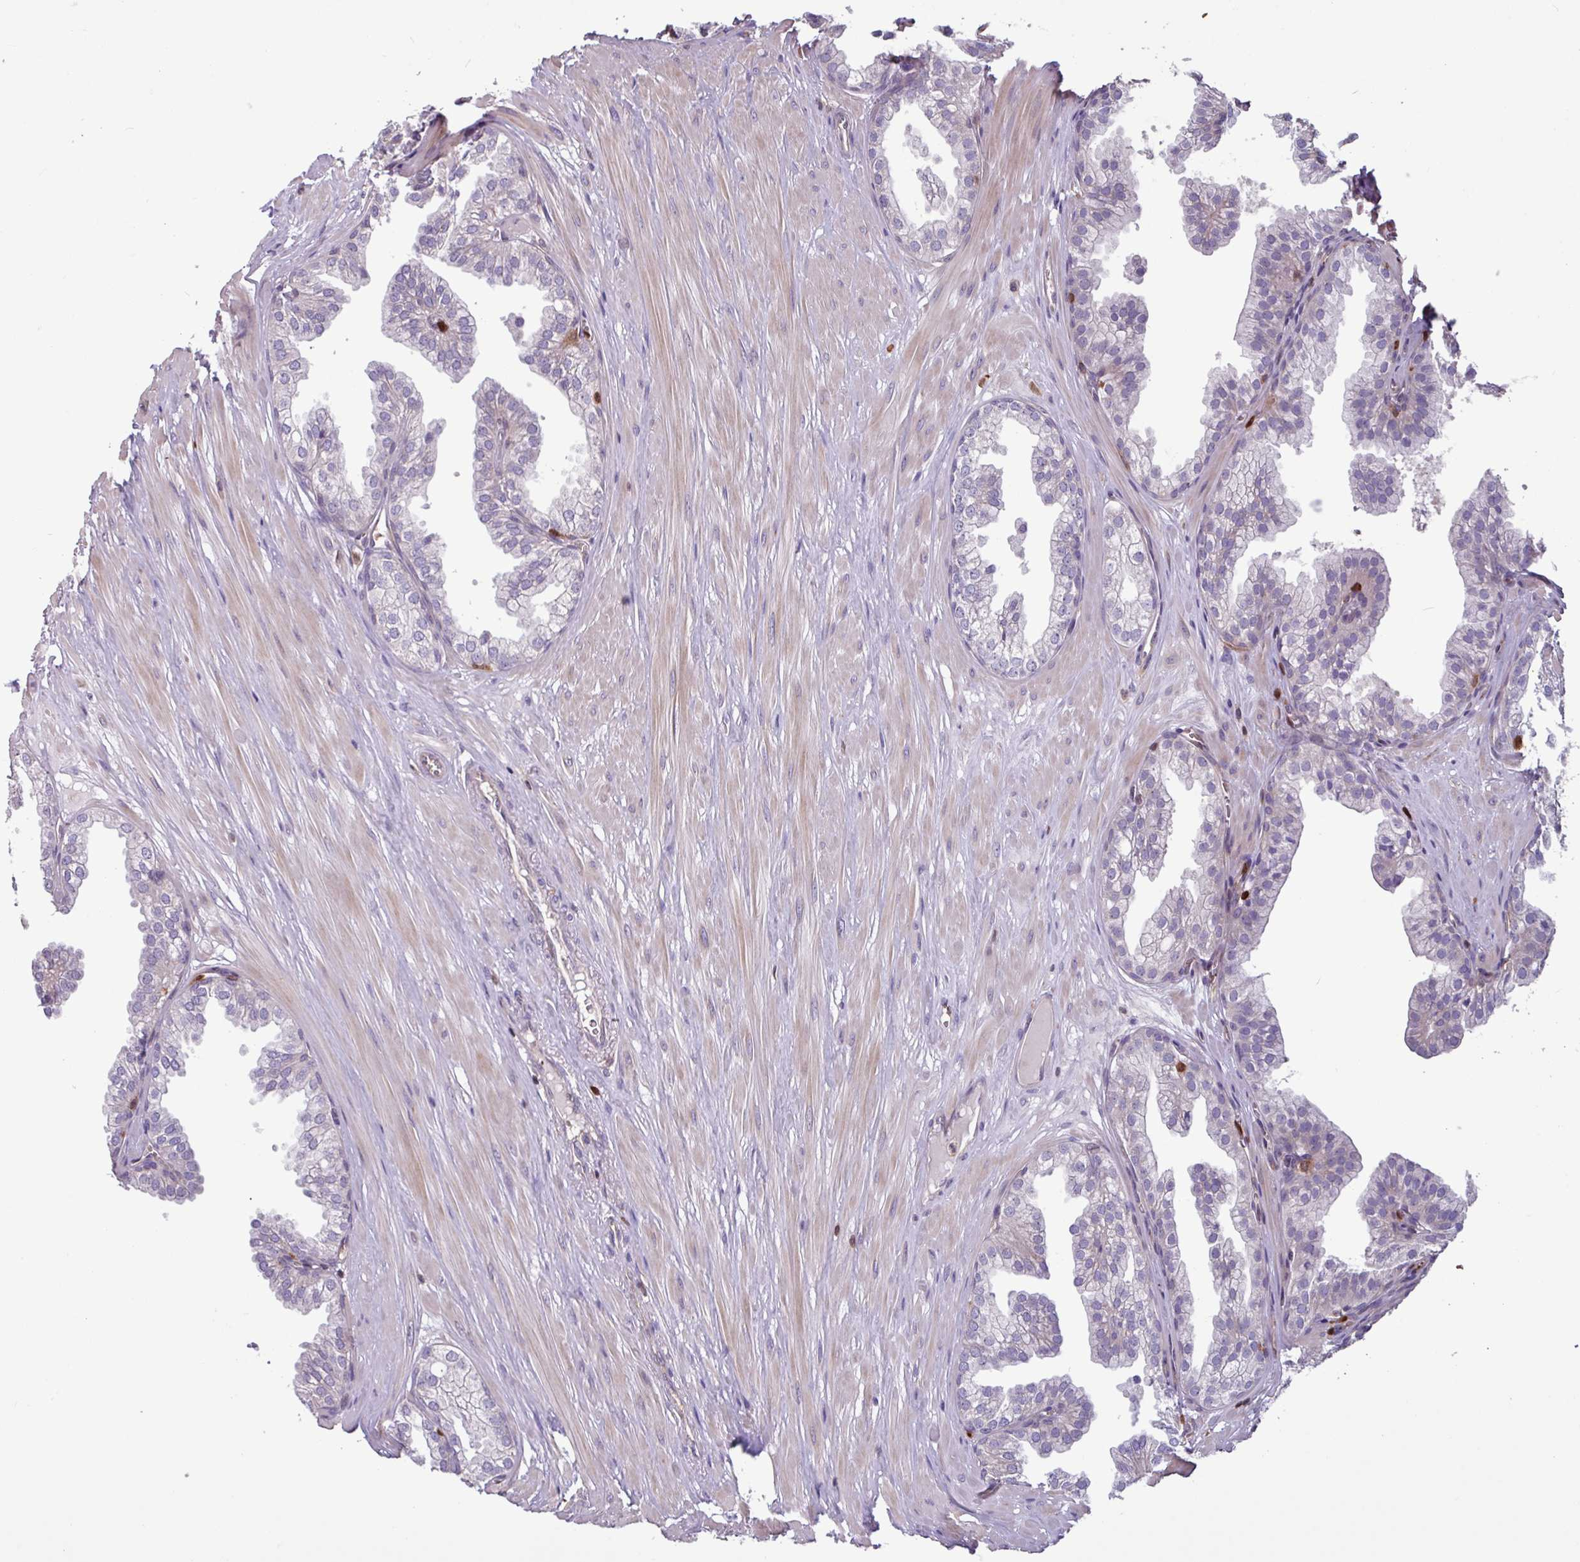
{"staining": {"intensity": "negative", "quantity": "none", "location": "none"}, "tissue": "prostate", "cell_type": "Glandular cells", "image_type": "normal", "snomed": [{"axis": "morphology", "description": "Normal tissue, NOS"}, {"axis": "topography", "description": "Prostate"}, {"axis": "topography", "description": "Peripheral nerve tissue"}], "caption": "DAB (3,3'-diaminobenzidine) immunohistochemical staining of normal human prostate exhibits no significant positivity in glandular cells.", "gene": "SEC61G", "patient": {"sex": "male", "age": 55}}